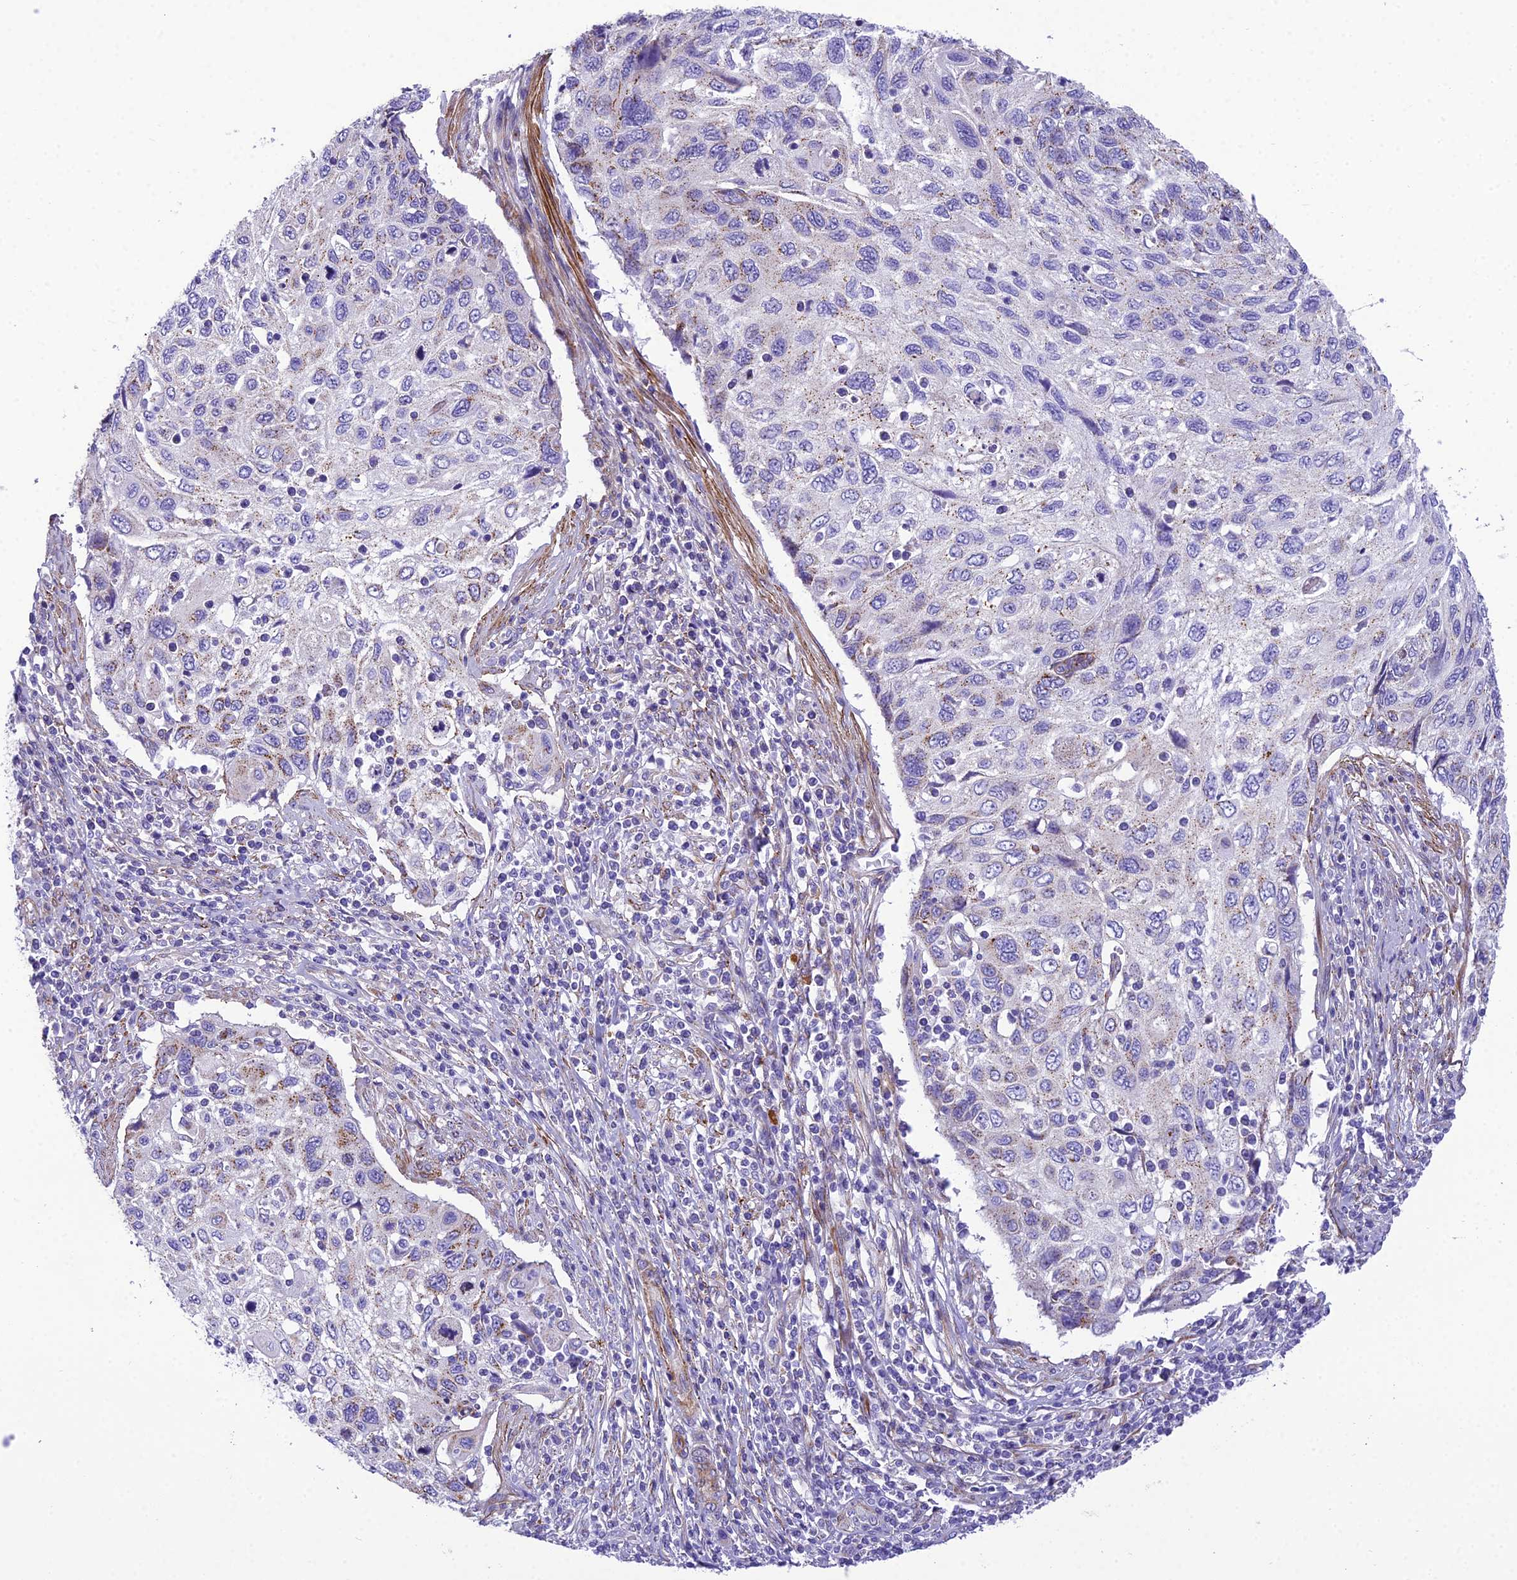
{"staining": {"intensity": "moderate", "quantity": "<25%", "location": "cytoplasmic/membranous"}, "tissue": "cervical cancer", "cell_type": "Tumor cells", "image_type": "cancer", "snomed": [{"axis": "morphology", "description": "Squamous cell carcinoma, NOS"}, {"axis": "topography", "description": "Cervix"}], "caption": "Protein expression analysis of squamous cell carcinoma (cervical) exhibits moderate cytoplasmic/membranous expression in about <25% of tumor cells. Immunohistochemistry stains the protein in brown and the nuclei are stained blue.", "gene": "GFRA1", "patient": {"sex": "female", "age": 70}}